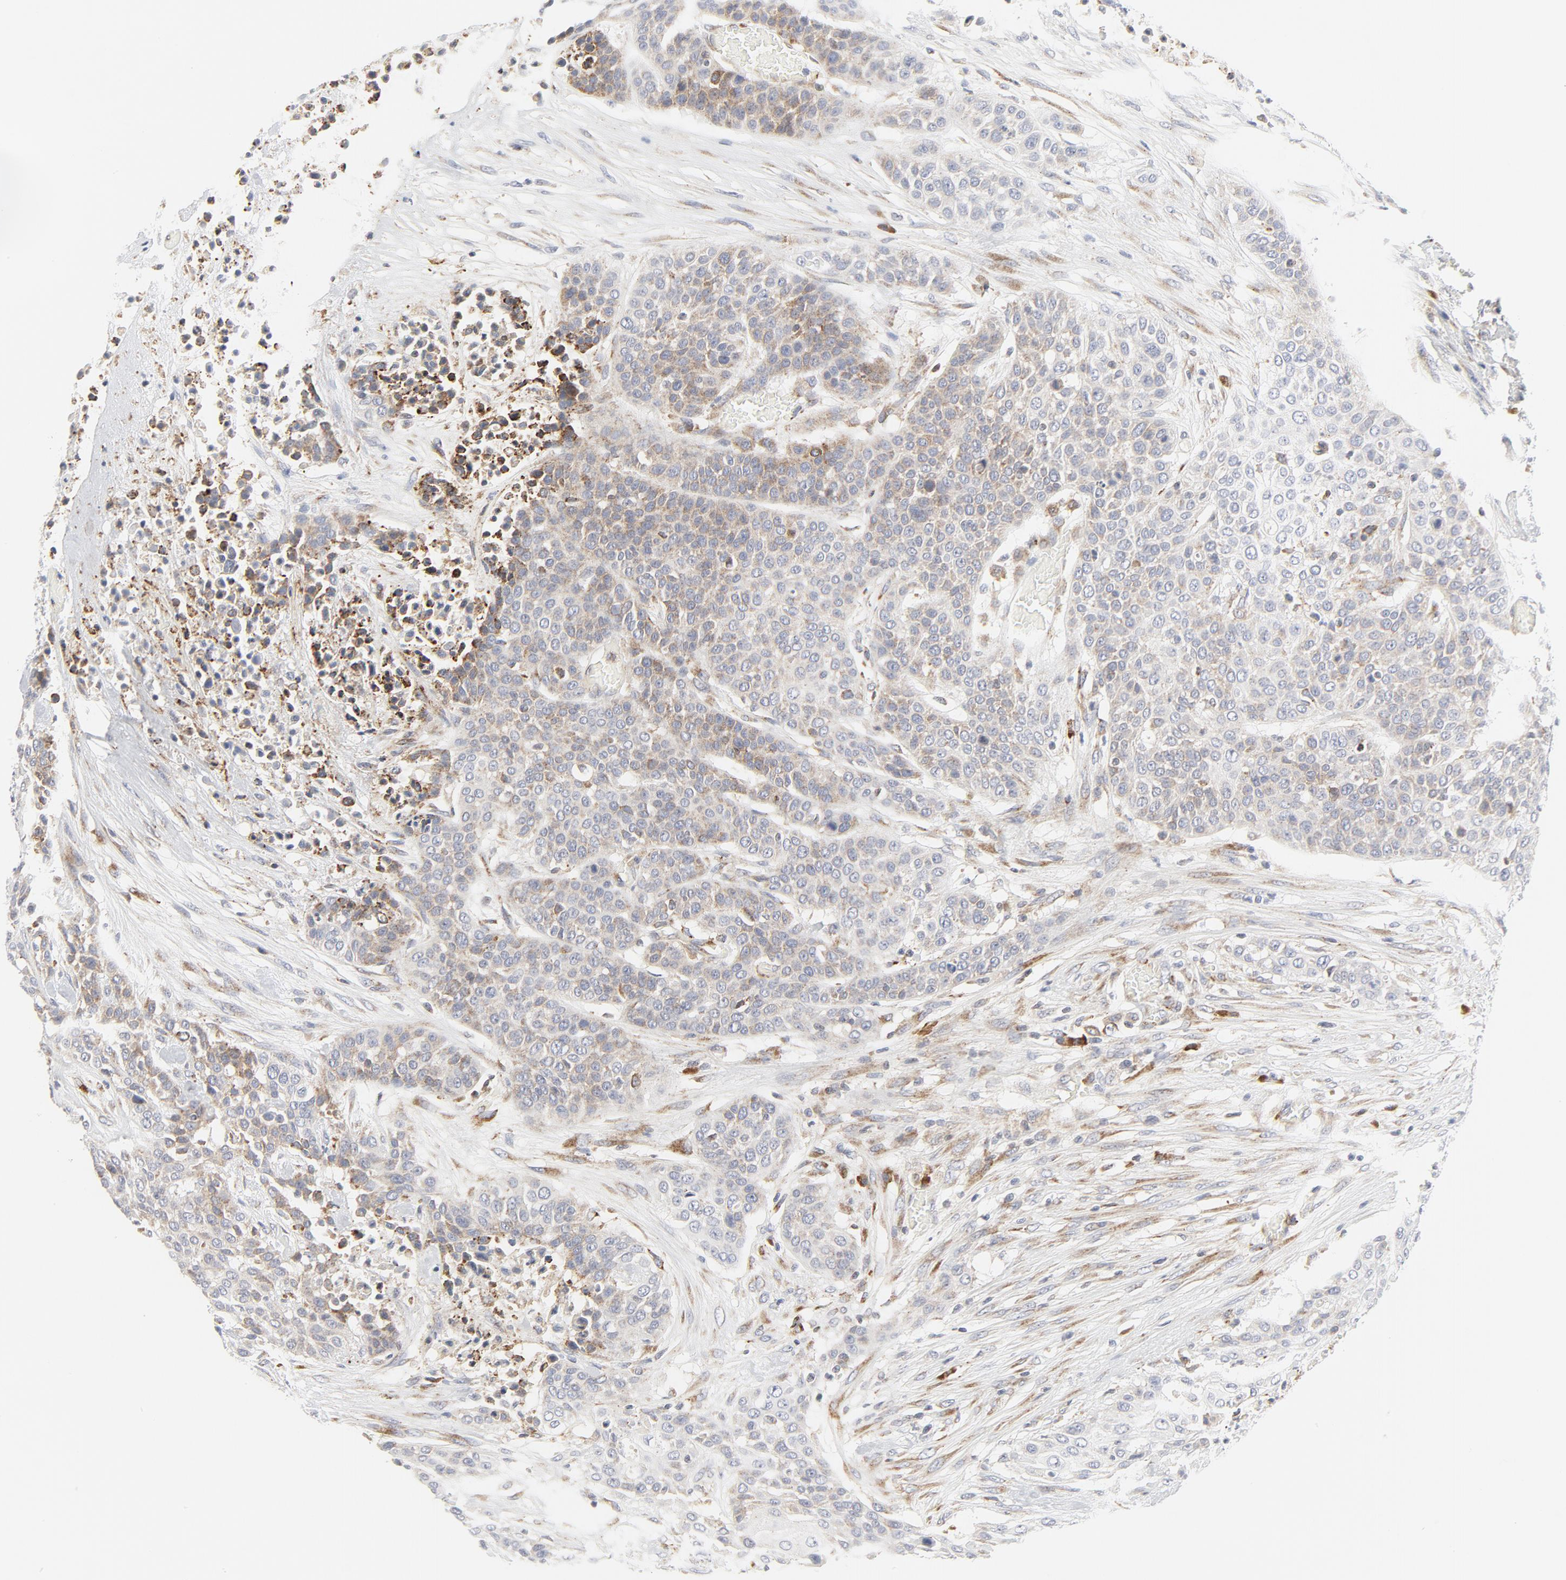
{"staining": {"intensity": "weak", "quantity": "25%-75%", "location": "cytoplasmic/membranous"}, "tissue": "urothelial cancer", "cell_type": "Tumor cells", "image_type": "cancer", "snomed": [{"axis": "morphology", "description": "Urothelial carcinoma, High grade"}, {"axis": "topography", "description": "Urinary bladder"}], "caption": "Immunohistochemistry (IHC) (DAB) staining of human high-grade urothelial carcinoma reveals weak cytoplasmic/membranous protein positivity in about 25%-75% of tumor cells.", "gene": "LRP6", "patient": {"sex": "male", "age": 74}}